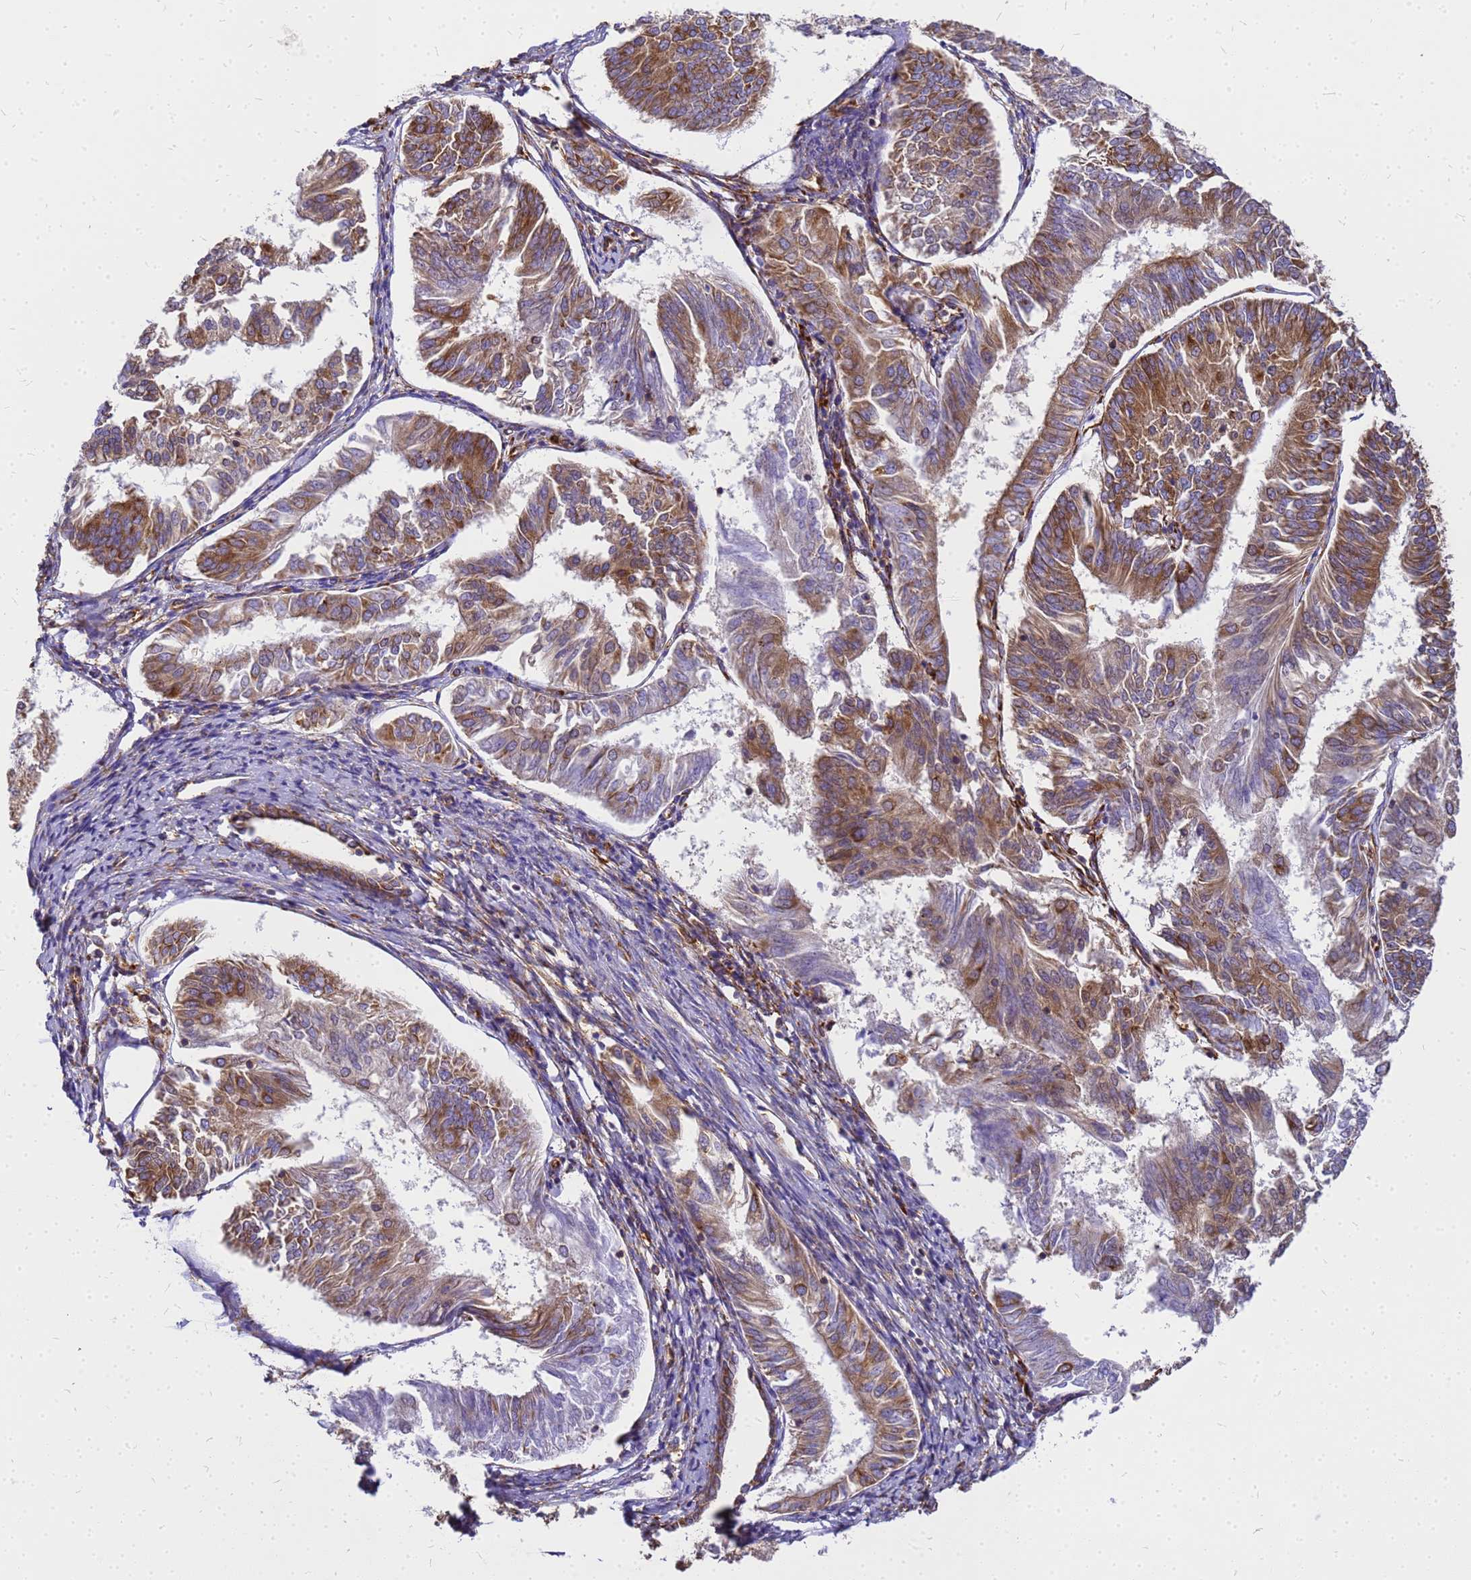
{"staining": {"intensity": "moderate", "quantity": ">75%", "location": "cytoplasmic/membranous"}, "tissue": "endometrial cancer", "cell_type": "Tumor cells", "image_type": "cancer", "snomed": [{"axis": "morphology", "description": "Adenocarcinoma, NOS"}, {"axis": "topography", "description": "Endometrium"}], "caption": "A photomicrograph of endometrial cancer (adenocarcinoma) stained for a protein reveals moderate cytoplasmic/membranous brown staining in tumor cells.", "gene": "EEF1D", "patient": {"sex": "female", "age": 58}}